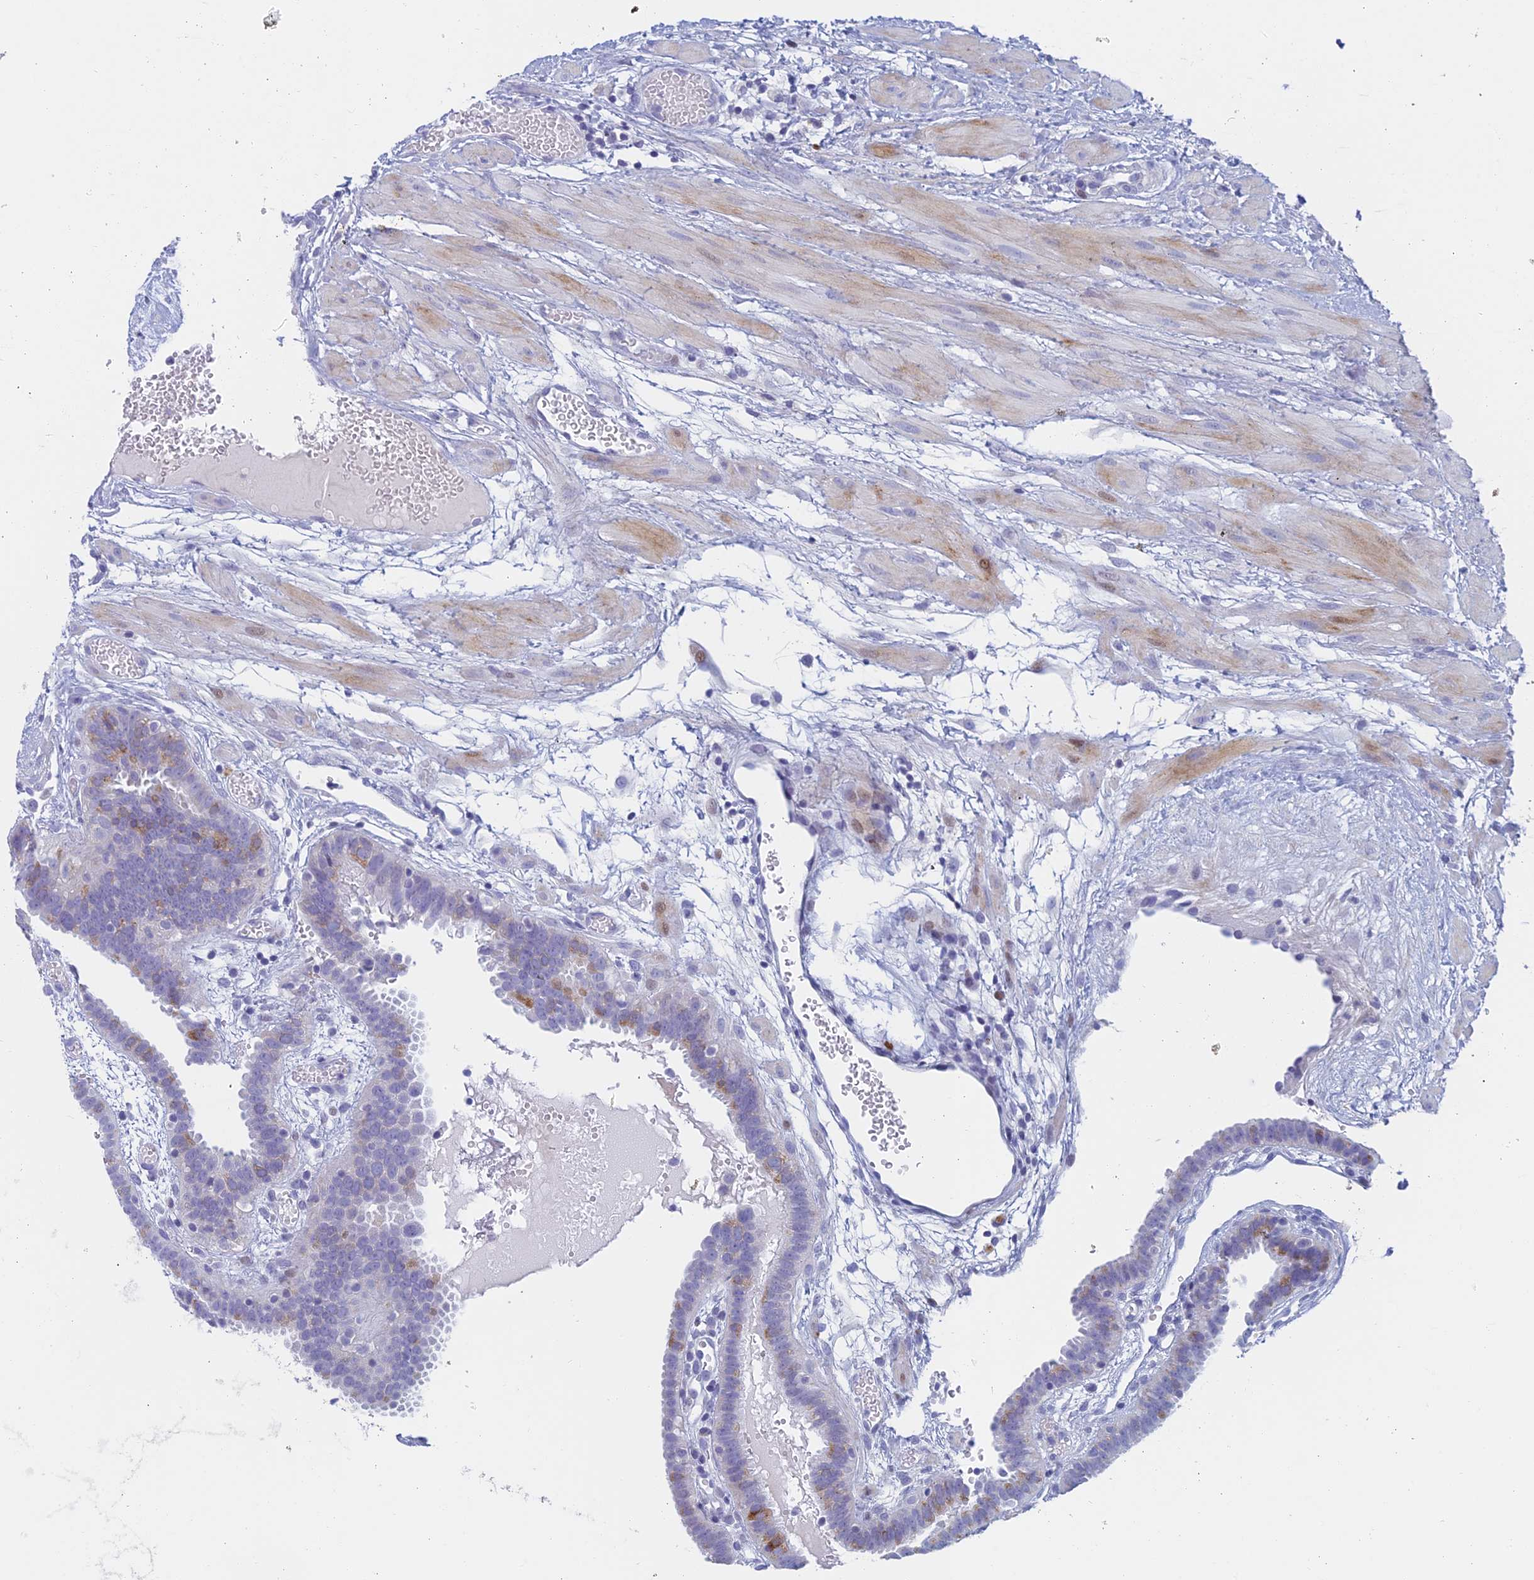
{"staining": {"intensity": "moderate", "quantity": "25%-75%", "location": "cytoplasmic/membranous"}, "tissue": "fallopian tube", "cell_type": "Glandular cells", "image_type": "normal", "snomed": [{"axis": "morphology", "description": "Normal tissue, NOS"}, {"axis": "topography", "description": "Fallopian tube"}], "caption": "A brown stain highlights moderate cytoplasmic/membranous expression of a protein in glandular cells of benign human fallopian tube. (DAB (3,3'-diaminobenzidine) IHC, brown staining for protein, blue staining for nuclei).", "gene": "REXO5", "patient": {"sex": "female", "age": 37}}